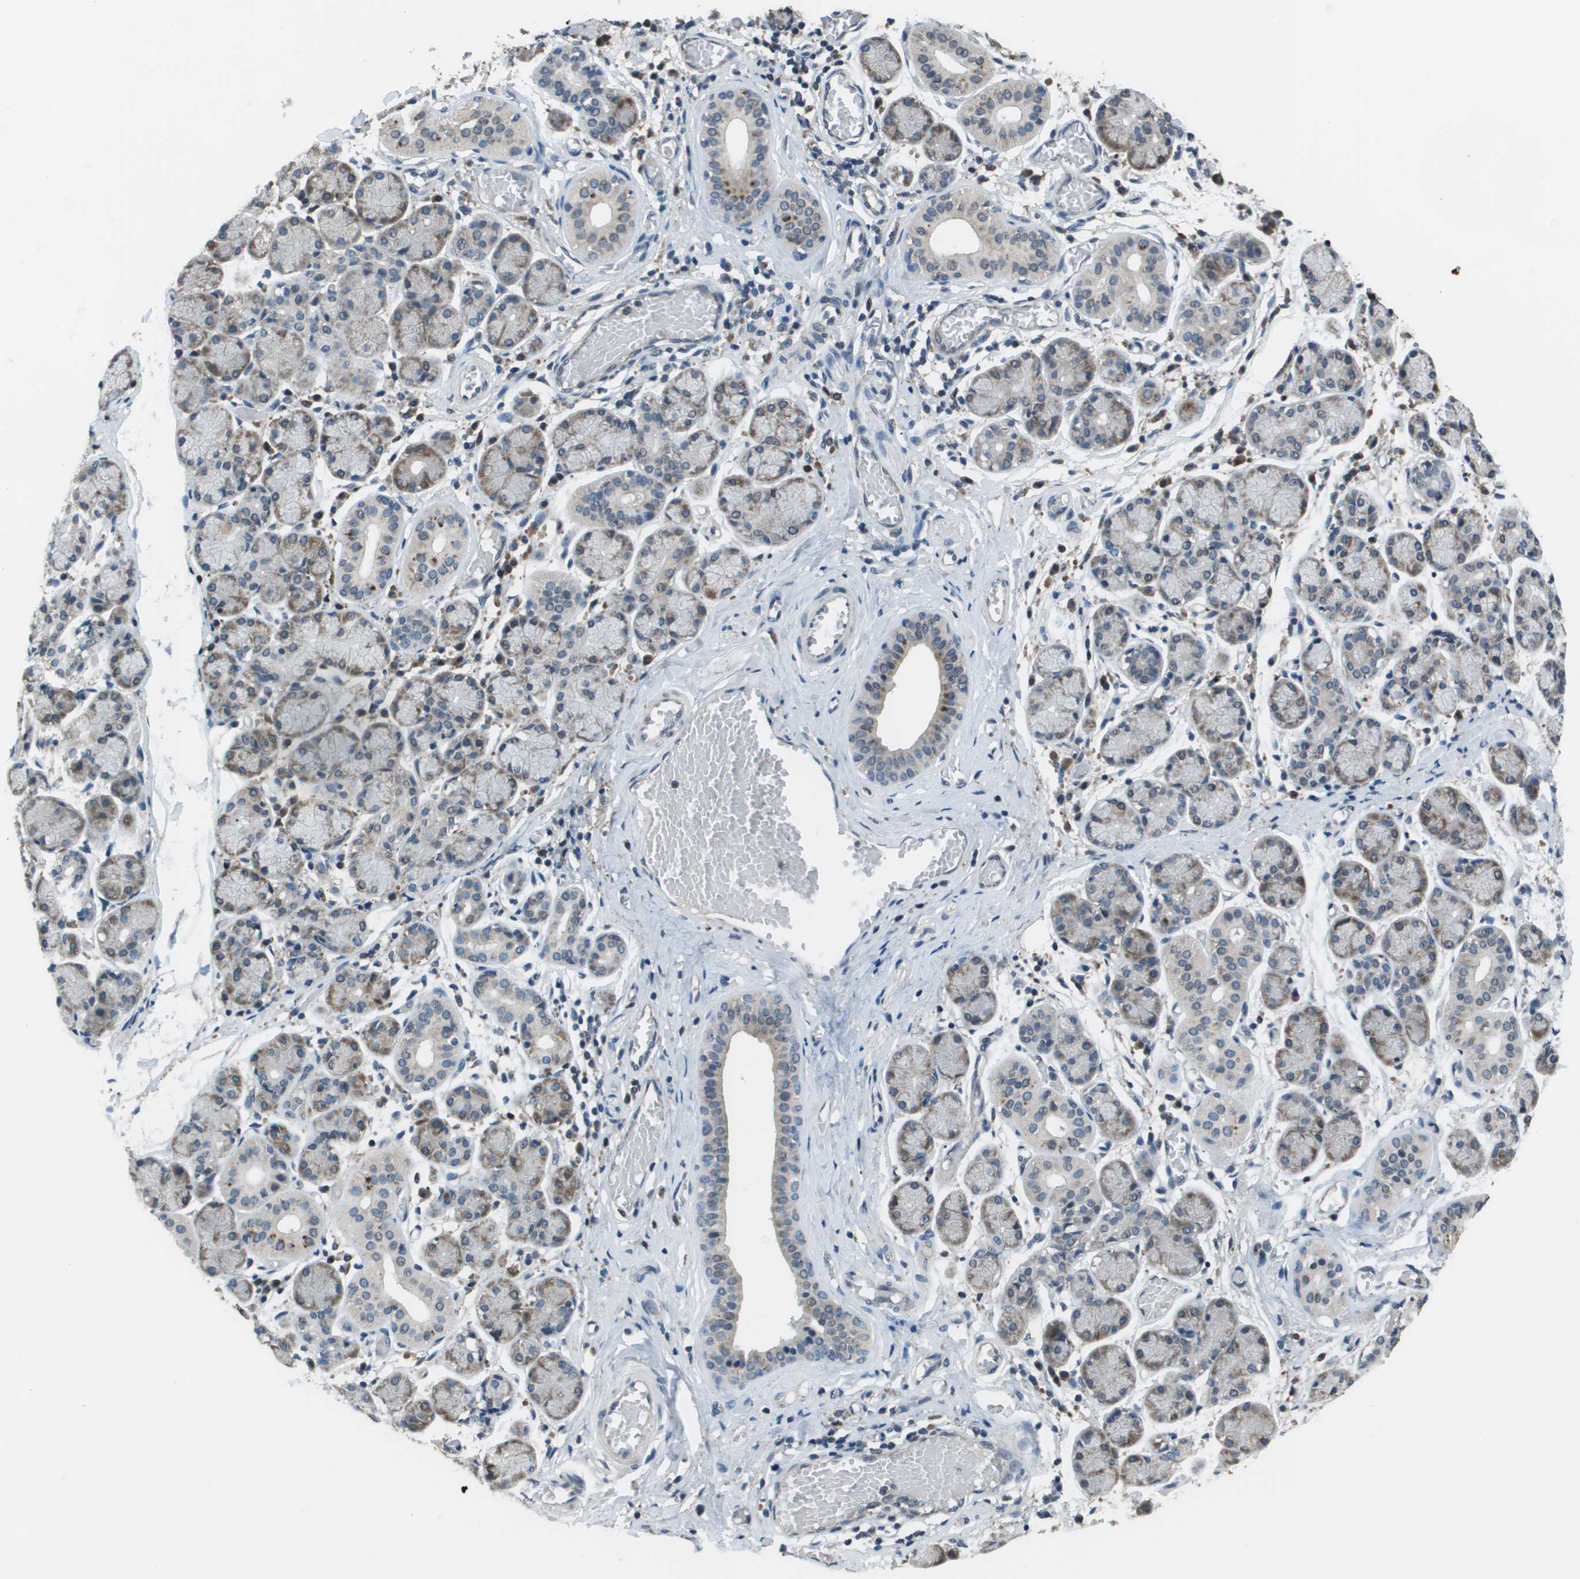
{"staining": {"intensity": "moderate", "quantity": "25%-75%", "location": "cytoplasmic/membranous"}, "tissue": "salivary gland", "cell_type": "Glandular cells", "image_type": "normal", "snomed": [{"axis": "morphology", "description": "Normal tissue, NOS"}, {"axis": "topography", "description": "Salivary gland"}], "caption": "Salivary gland stained with immunohistochemistry demonstrates moderate cytoplasmic/membranous expression in approximately 25%-75% of glandular cells.", "gene": "GOSR2", "patient": {"sex": "female", "age": 24}}